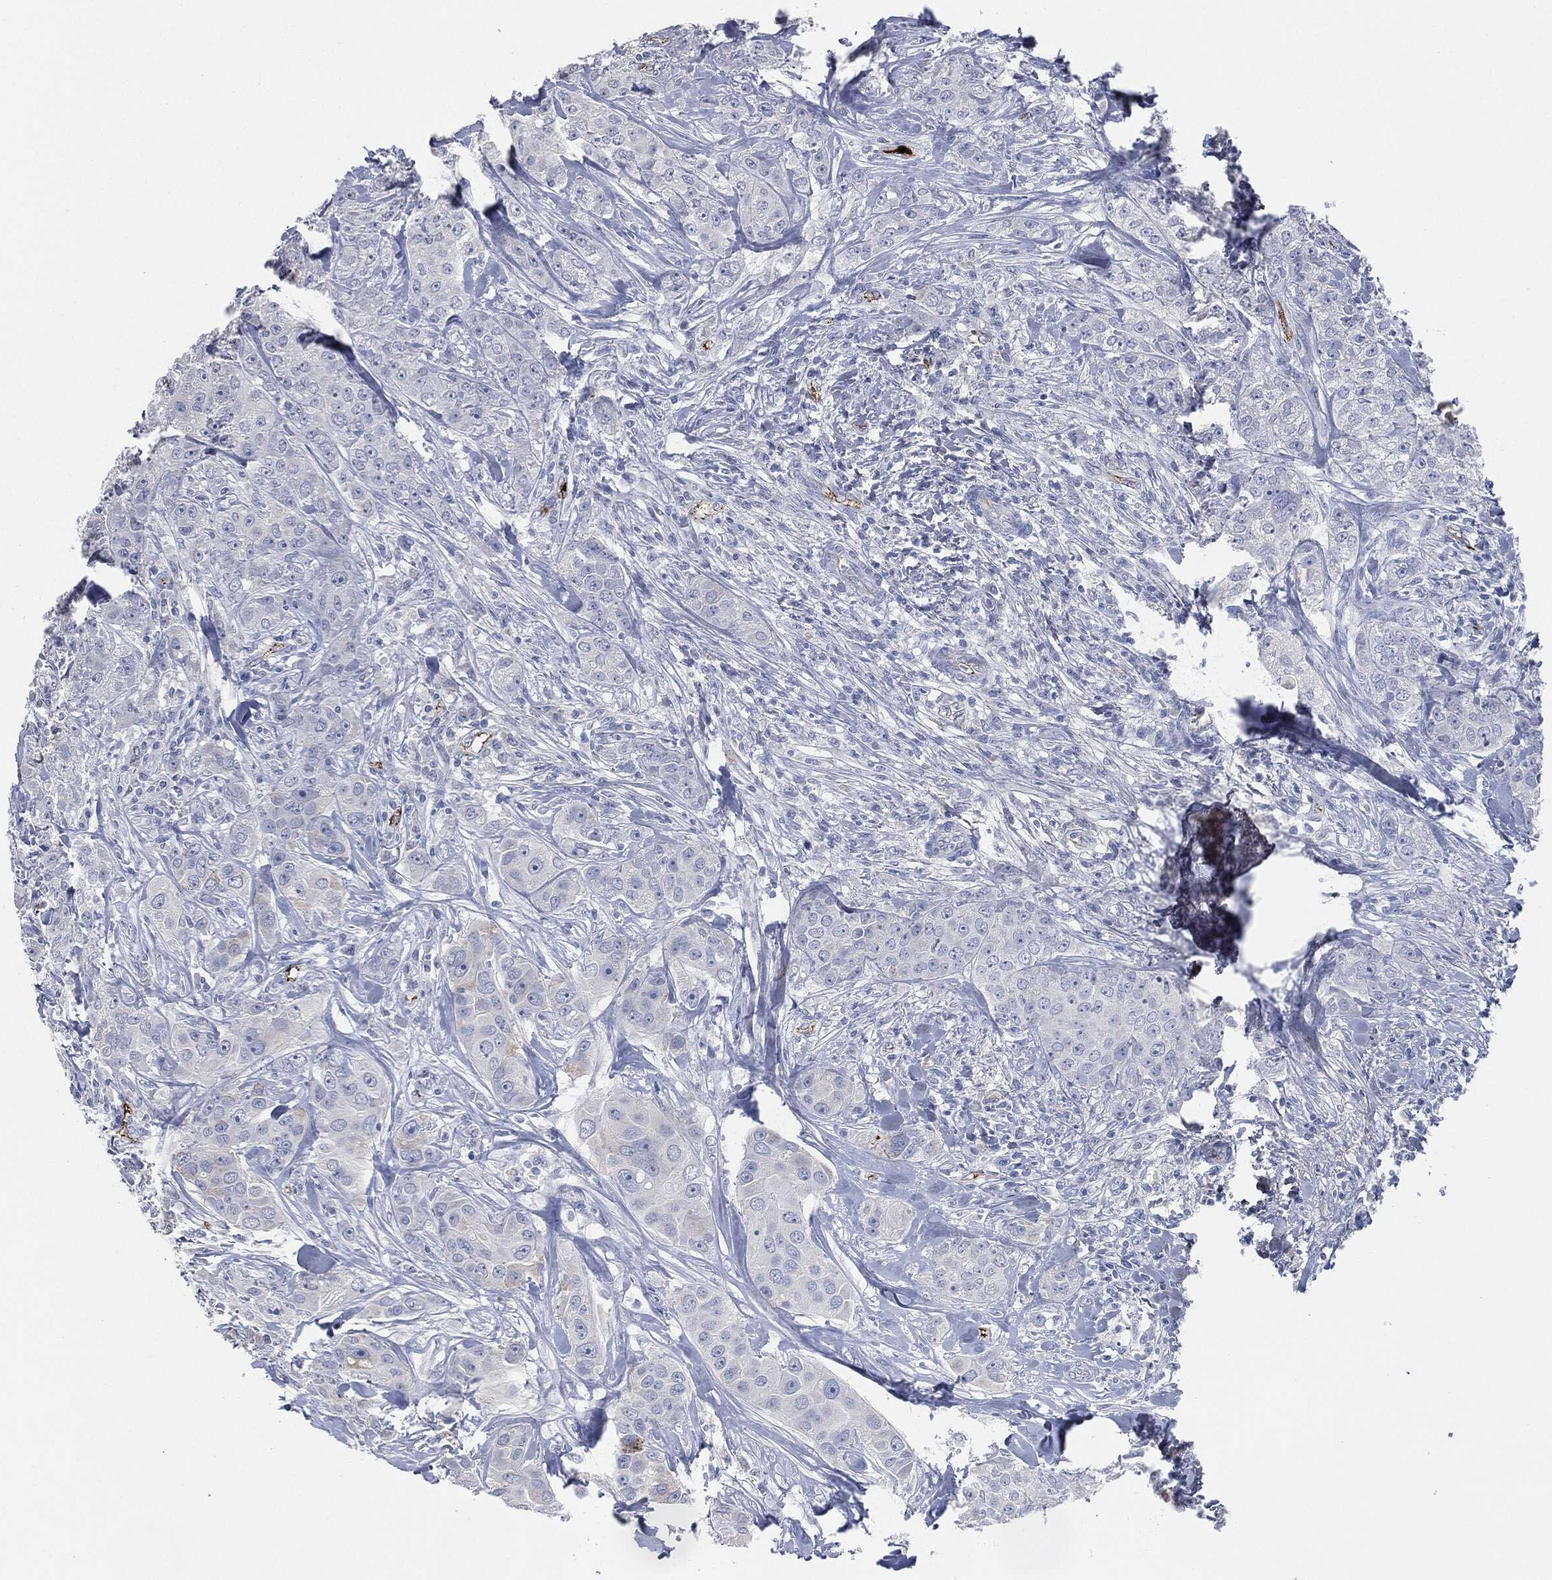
{"staining": {"intensity": "negative", "quantity": "none", "location": "none"}, "tissue": "breast cancer", "cell_type": "Tumor cells", "image_type": "cancer", "snomed": [{"axis": "morphology", "description": "Duct carcinoma"}, {"axis": "topography", "description": "Breast"}], "caption": "The IHC image has no significant staining in tumor cells of breast cancer (intraductal carcinoma) tissue.", "gene": "APOB", "patient": {"sex": "female", "age": 43}}